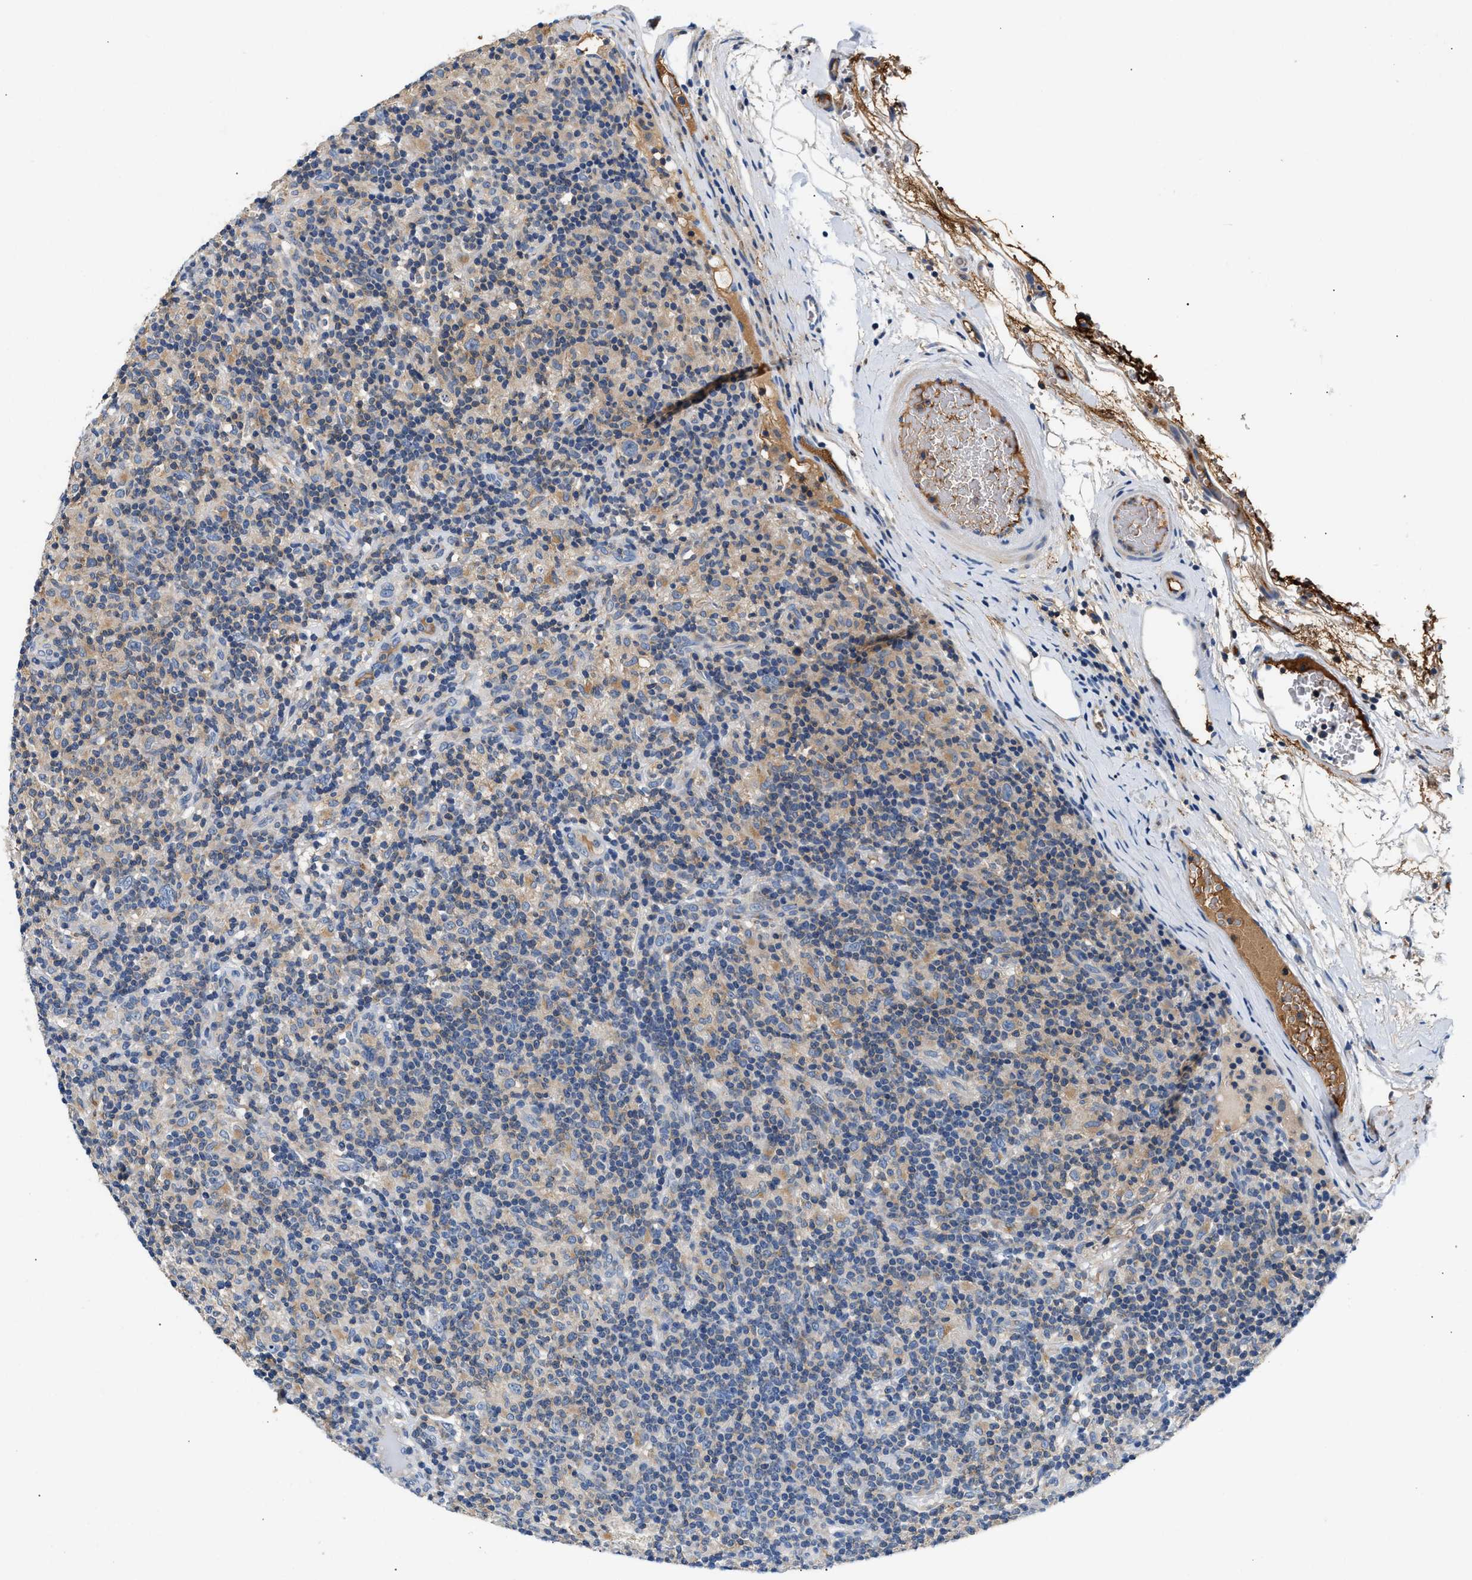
{"staining": {"intensity": "negative", "quantity": "none", "location": "none"}, "tissue": "lymphoma", "cell_type": "Tumor cells", "image_type": "cancer", "snomed": [{"axis": "morphology", "description": "Hodgkin's disease, NOS"}, {"axis": "topography", "description": "Lymph node"}], "caption": "High magnification brightfield microscopy of Hodgkin's disease stained with DAB (brown) and counterstained with hematoxylin (blue): tumor cells show no significant staining.", "gene": "TUT7", "patient": {"sex": "male", "age": 70}}